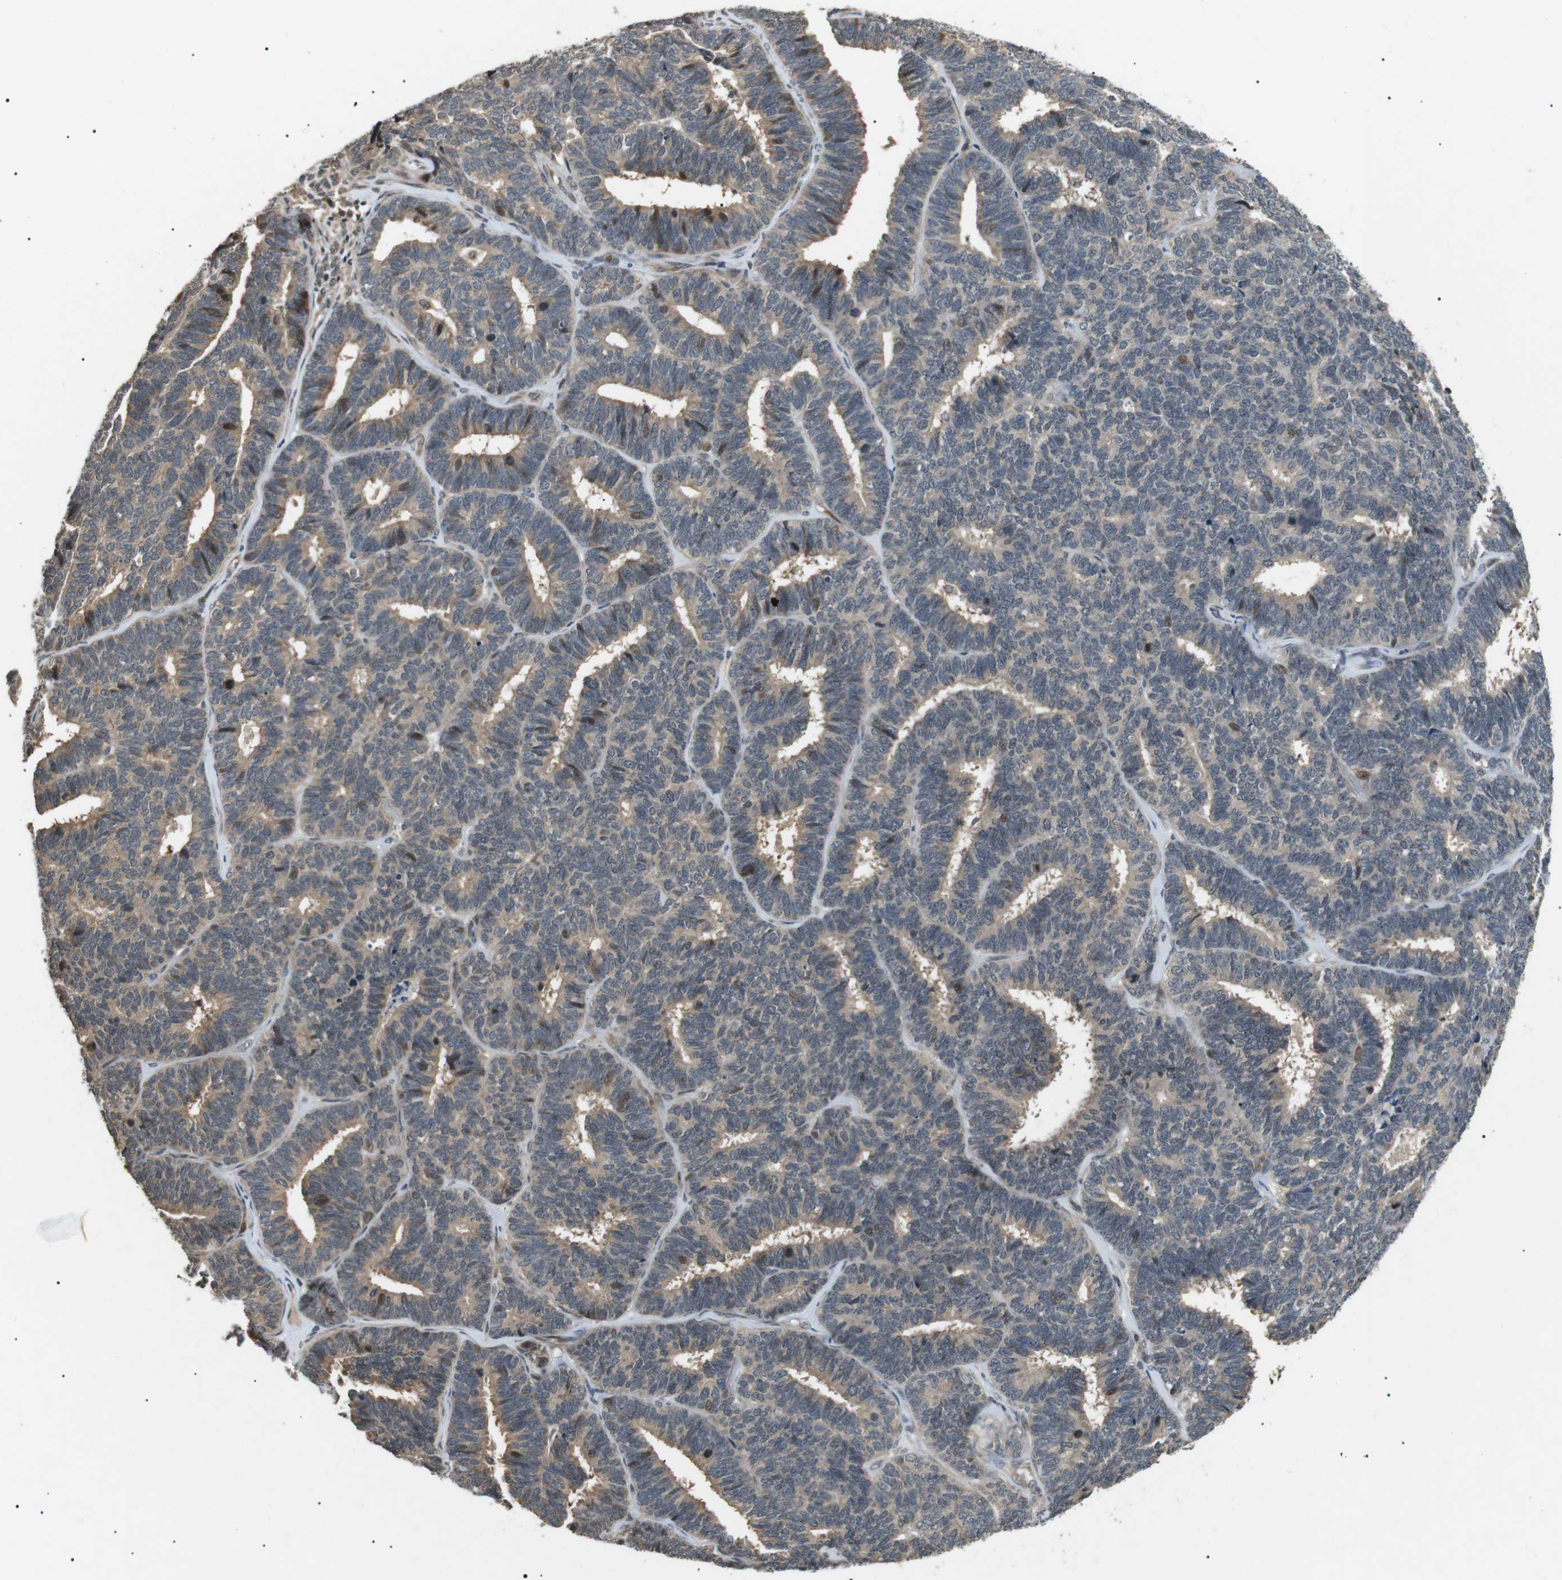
{"staining": {"intensity": "weak", "quantity": ">75%", "location": "cytoplasmic/membranous"}, "tissue": "endometrial cancer", "cell_type": "Tumor cells", "image_type": "cancer", "snomed": [{"axis": "morphology", "description": "Adenocarcinoma, NOS"}, {"axis": "topography", "description": "Endometrium"}], "caption": "Endometrial cancer stained with IHC demonstrates weak cytoplasmic/membranous positivity in about >75% of tumor cells. (Stains: DAB in brown, nuclei in blue, Microscopy: brightfield microscopy at high magnification).", "gene": "HSPA13", "patient": {"sex": "female", "age": 70}}